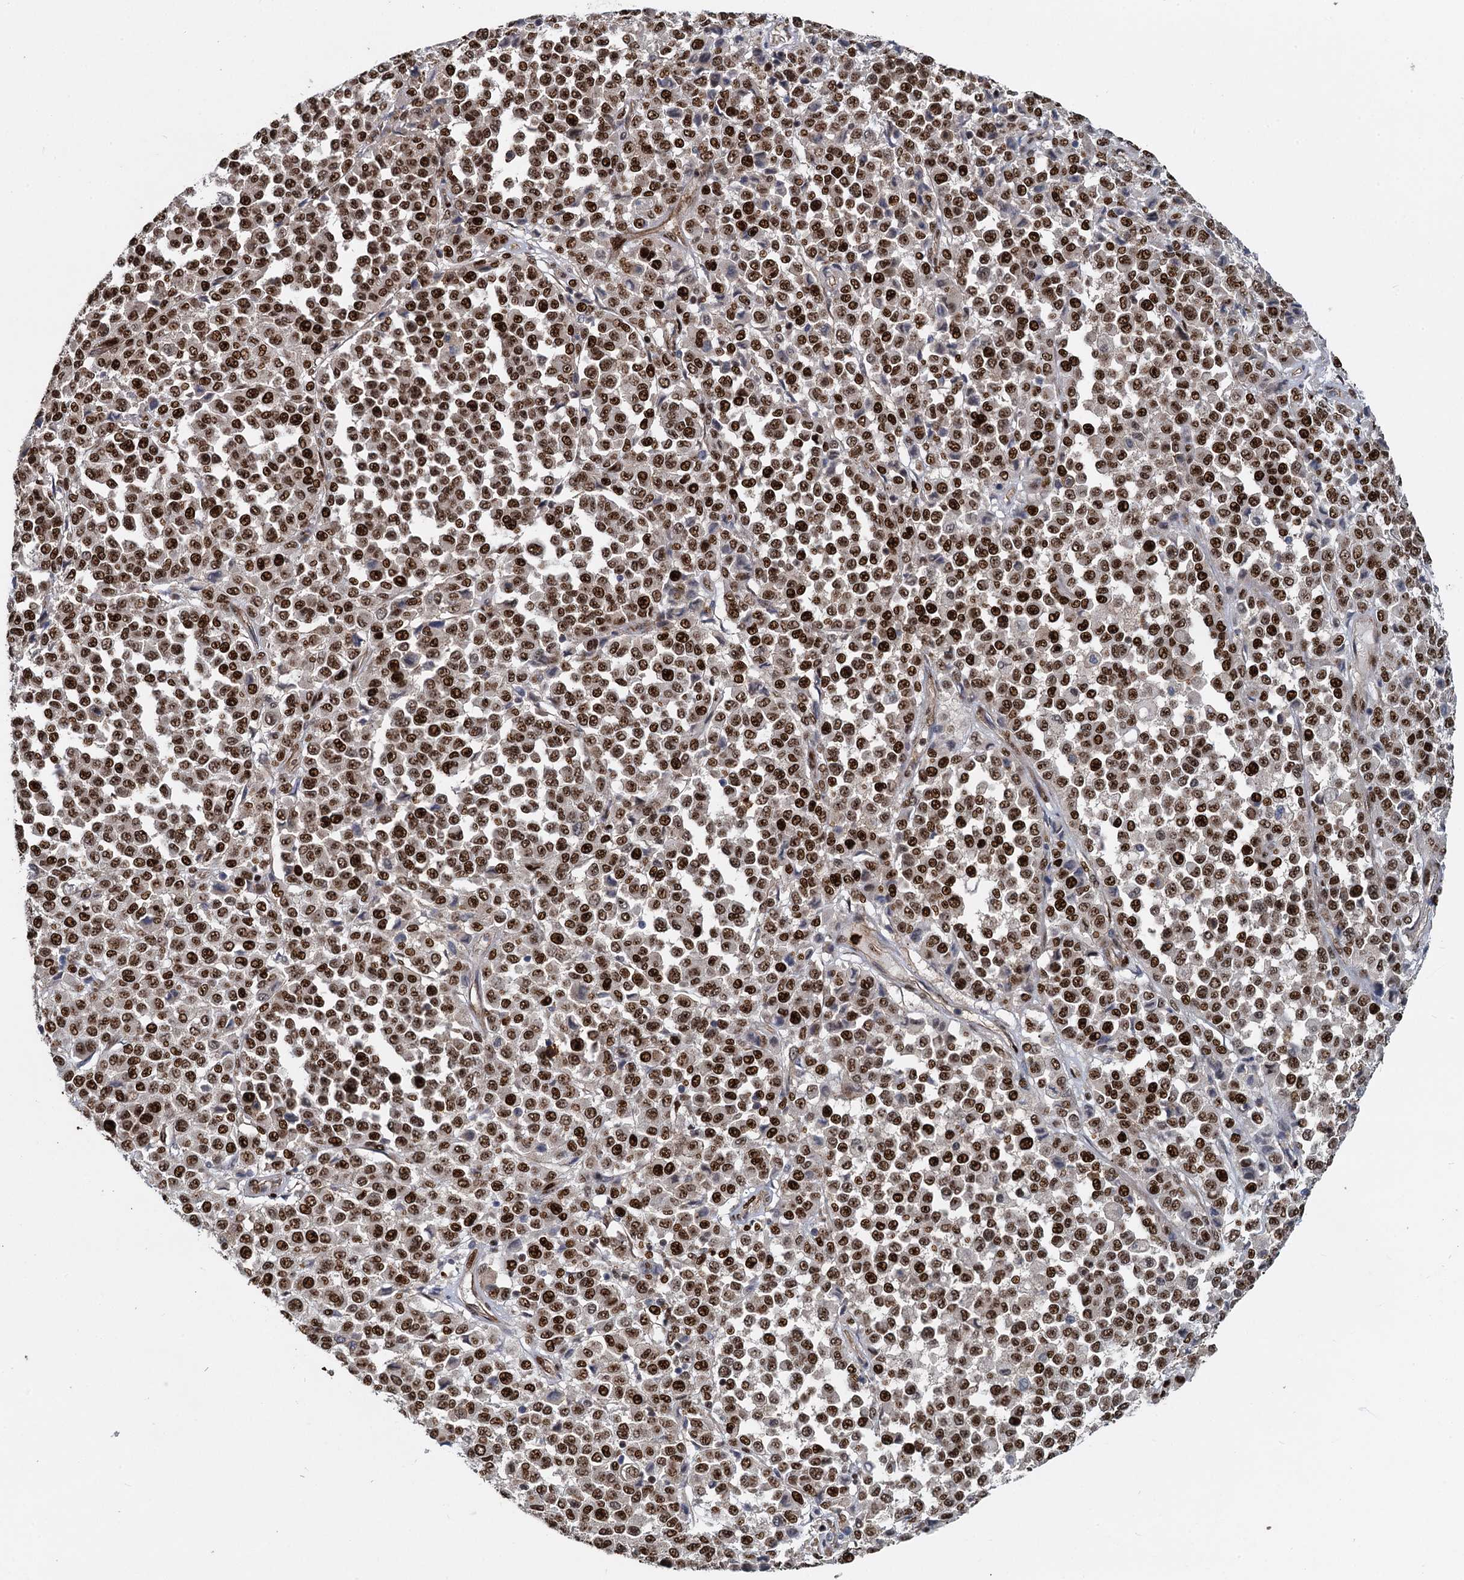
{"staining": {"intensity": "strong", "quantity": ">75%", "location": "nuclear"}, "tissue": "melanoma", "cell_type": "Tumor cells", "image_type": "cancer", "snomed": [{"axis": "morphology", "description": "Malignant melanoma, Metastatic site"}, {"axis": "topography", "description": "Pancreas"}], "caption": "Human melanoma stained with a brown dye exhibits strong nuclear positive staining in about >75% of tumor cells.", "gene": "ANKRD49", "patient": {"sex": "female", "age": 30}}